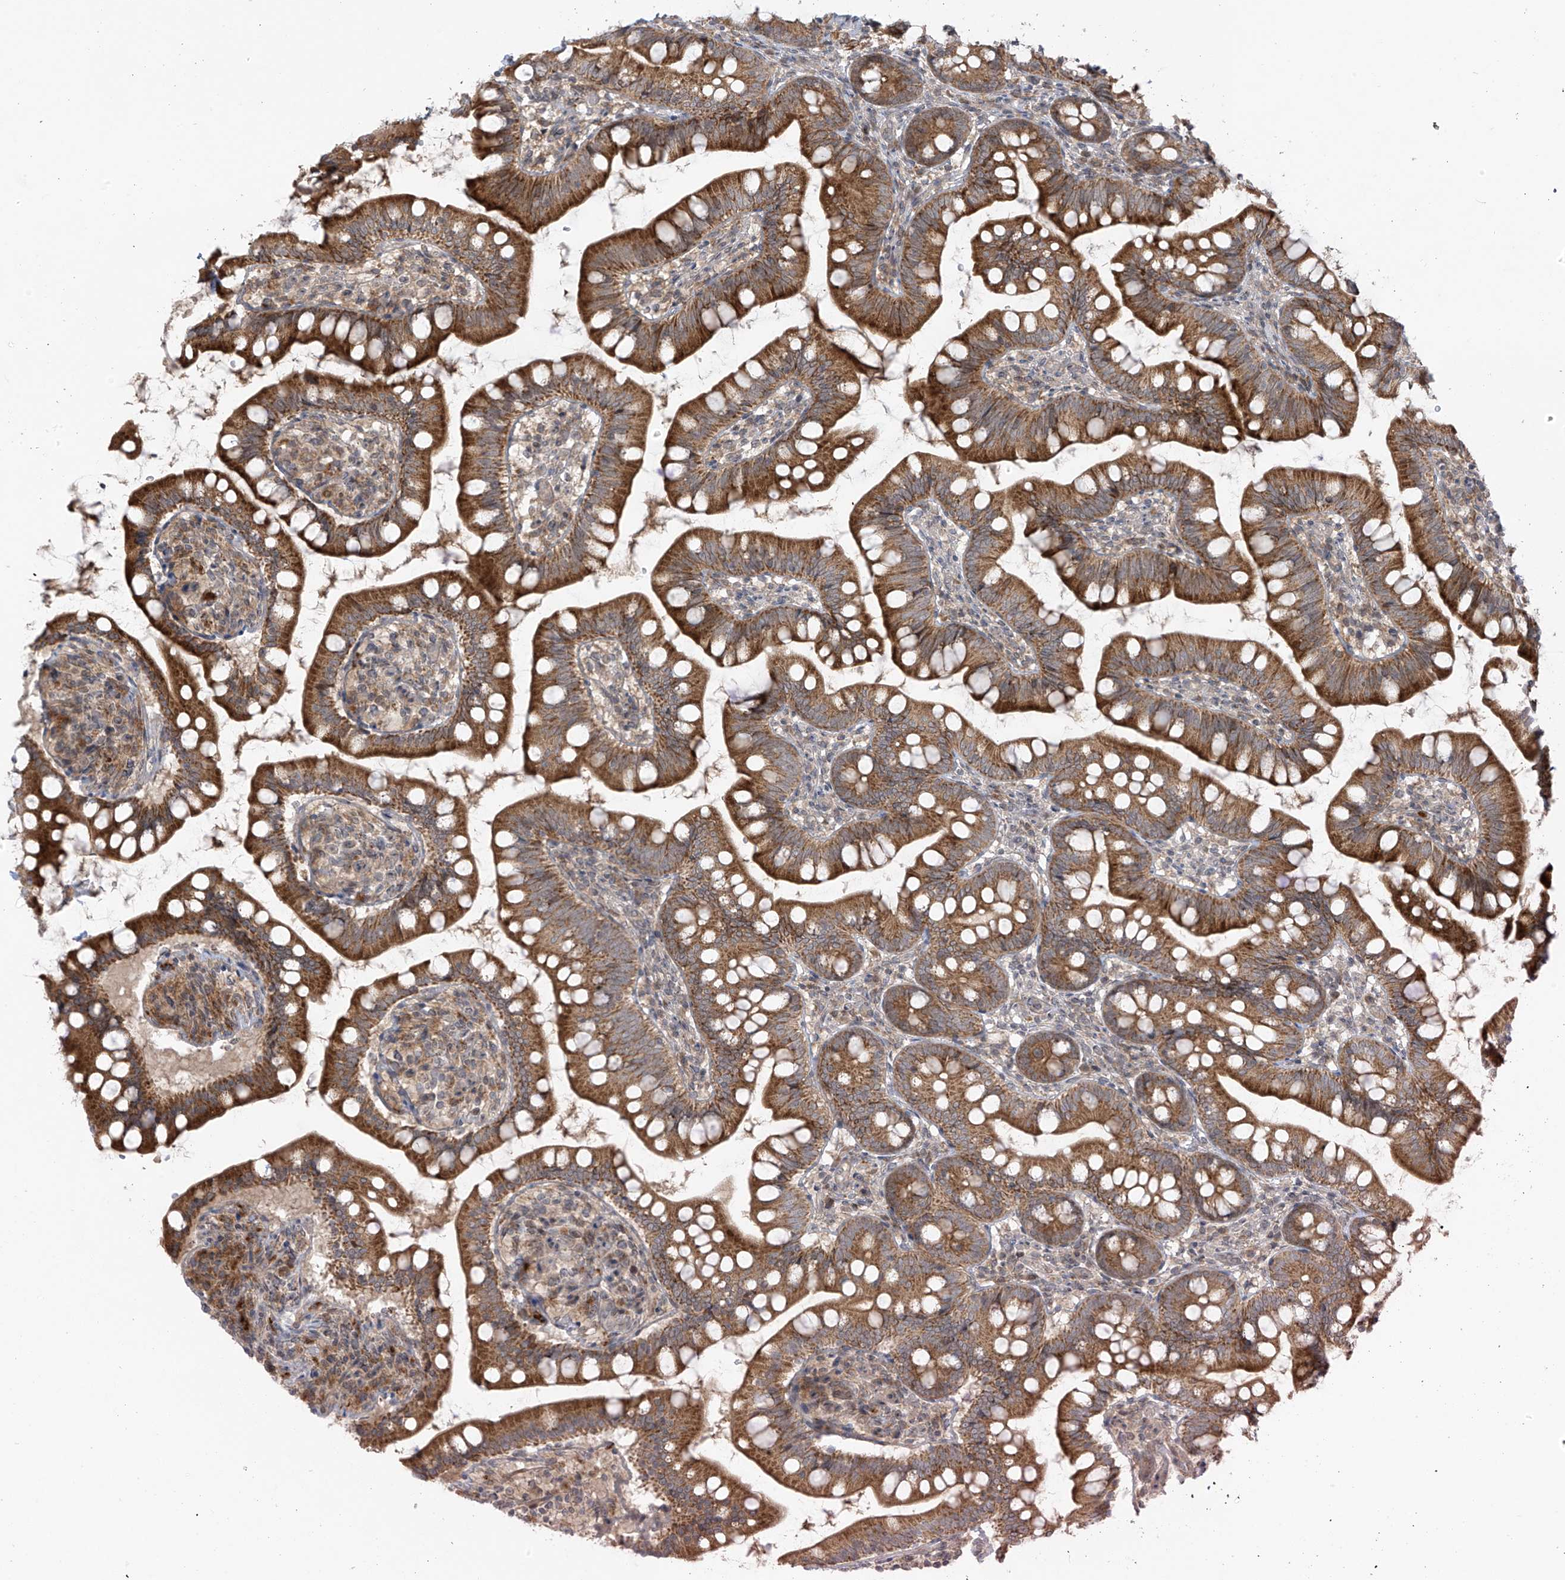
{"staining": {"intensity": "strong", "quantity": ">75%", "location": "cytoplasmic/membranous"}, "tissue": "small intestine", "cell_type": "Glandular cells", "image_type": "normal", "snomed": [{"axis": "morphology", "description": "Normal tissue, NOS"}, {"axis": "topography", "description": "Small intestine"}], "caption": "Immunohistochemistry (IHC) (DAB) staining of normal small intestine demonstrates strong cytoplasmic/membranous protein staining in about >75% of glandular cells.", "gene": "PDE11A", "patient": {"sex": "male", "age": 7}}